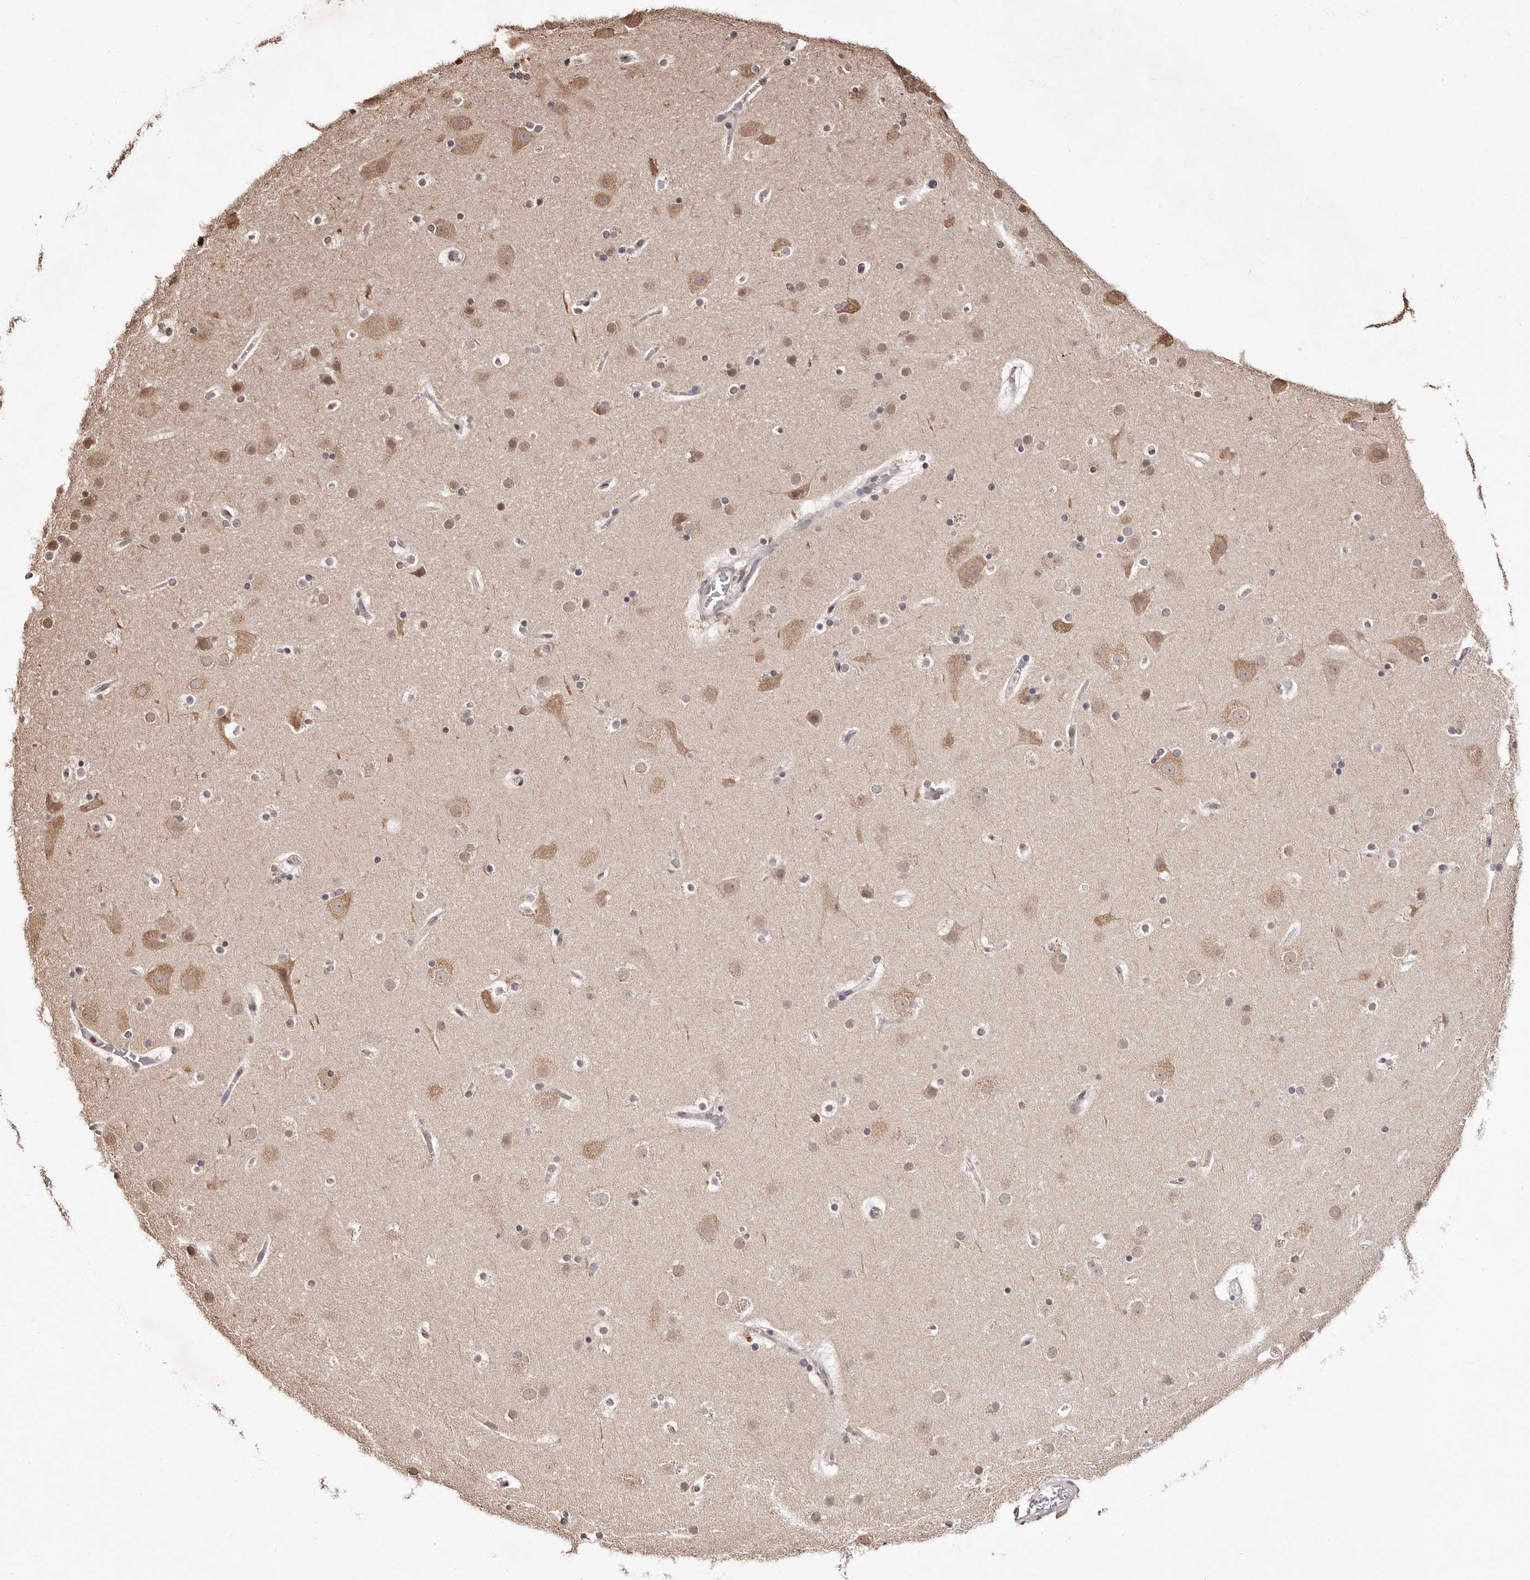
{"staining": {"intensity": "weak", "quantity": ">75%", "location": "nuclear"}, "tissue": "cerebral cortex", "cell_type": "Endothelial cells", "image_type": "normal", "snomed": [{"axis": "morphology", "description": "Normal tissue, NOS"}, {"axis": "topography", "description": "Cerebral cortex"}], "caption": "This histopathology image exhibits immunohistochemistry staining of benign cerebral cortex, with low weak nuclear expression in about >75% of endothelial cells.", "gene": "BICRAL", "patient": {"sex": "male", "age": 57}}